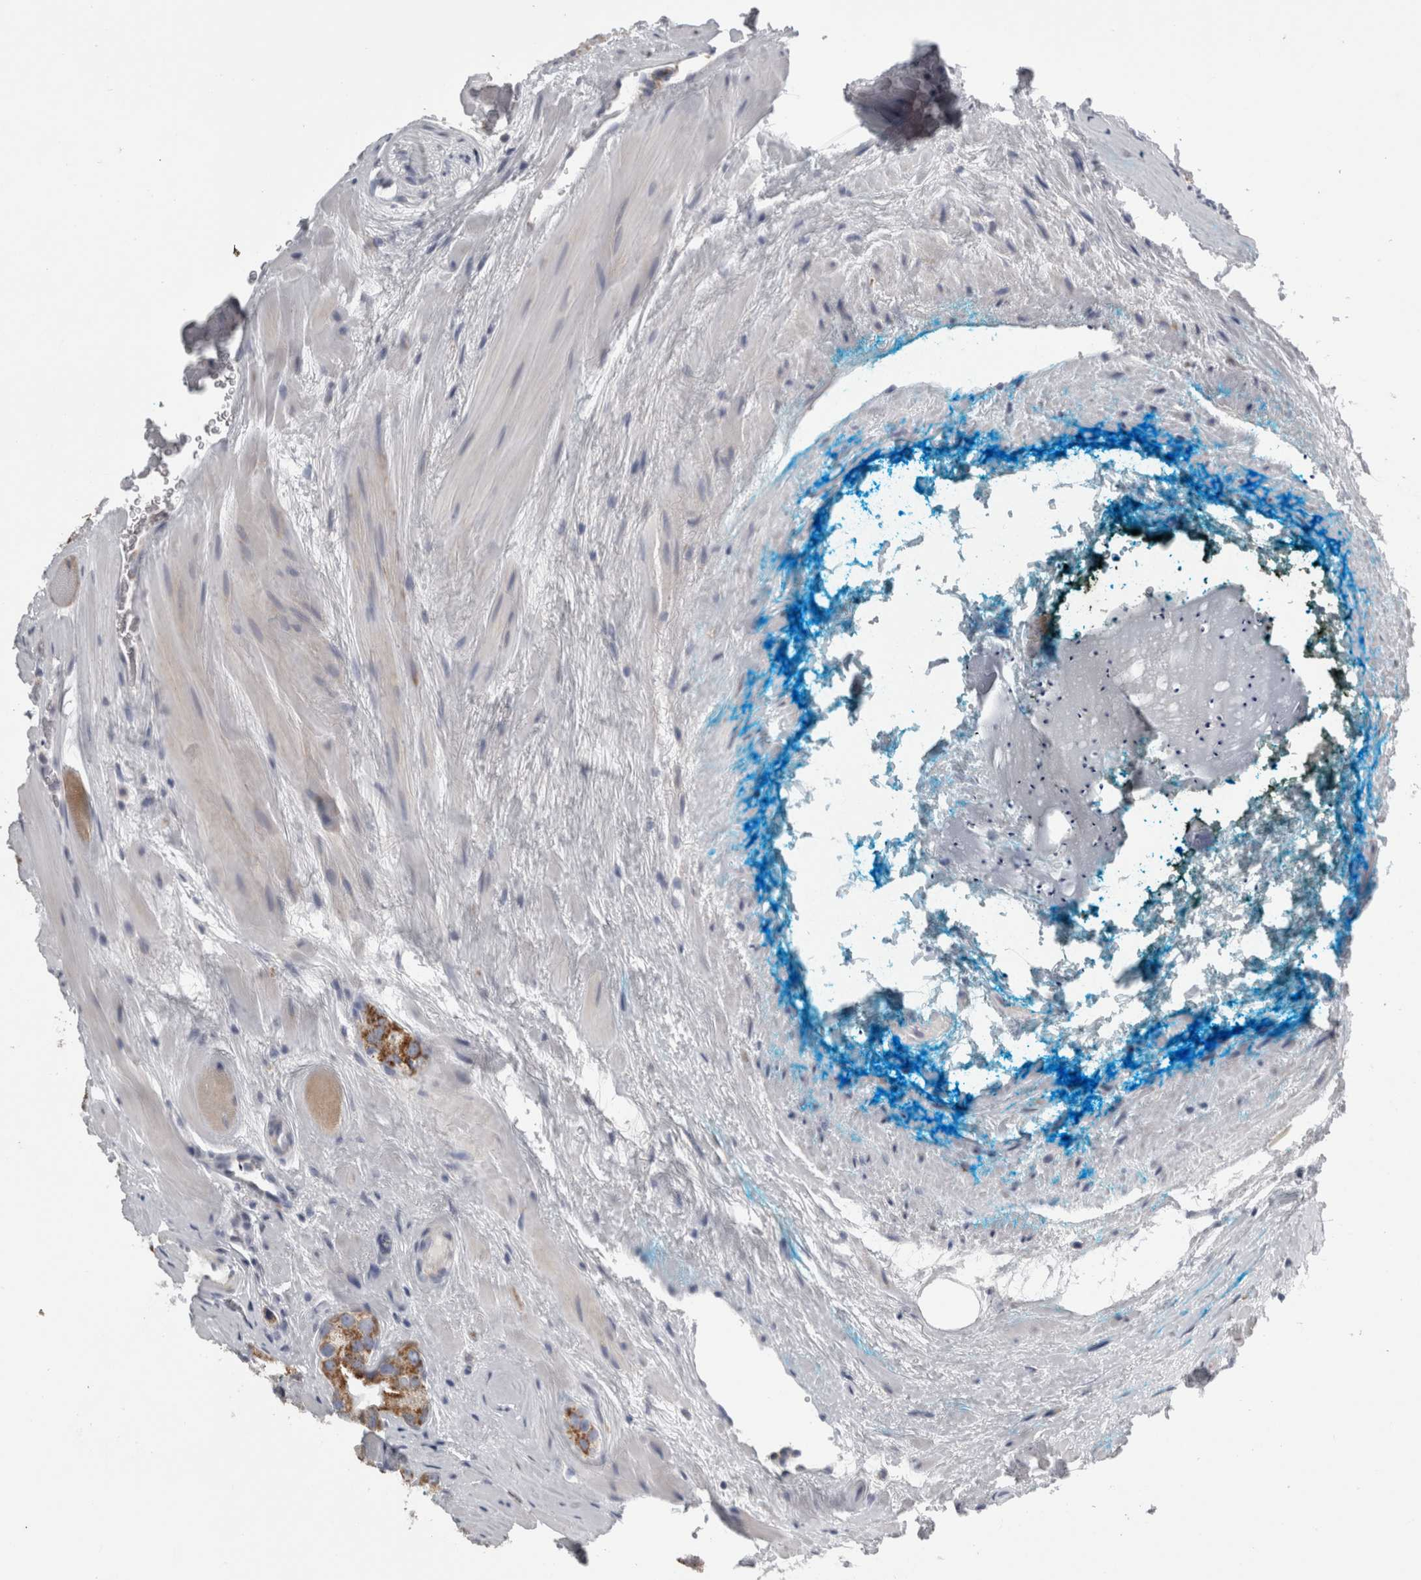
{"staining": {"intensity": "moderate", "quantity": ">75%", "location": "cytoplasmic/membranous"}, "tissue": "prostate cancer", "cell_type": "Tumor cells", "image_type": "cancer", "snomed": [{"axis": "morphology", "description": "Adenocarcinoma, High grade"}, {"axis": "topography", "description": "Prostate"}], "caption": "Human prostate cancer (high-grade adenocarcinoma) stained with a brown dye exhibits moderate cytoplasmic/membranous positive expression in about >75% of tumor cells.", "gene": "TCAP", "patient": {"sex": "male", "age": 63}}